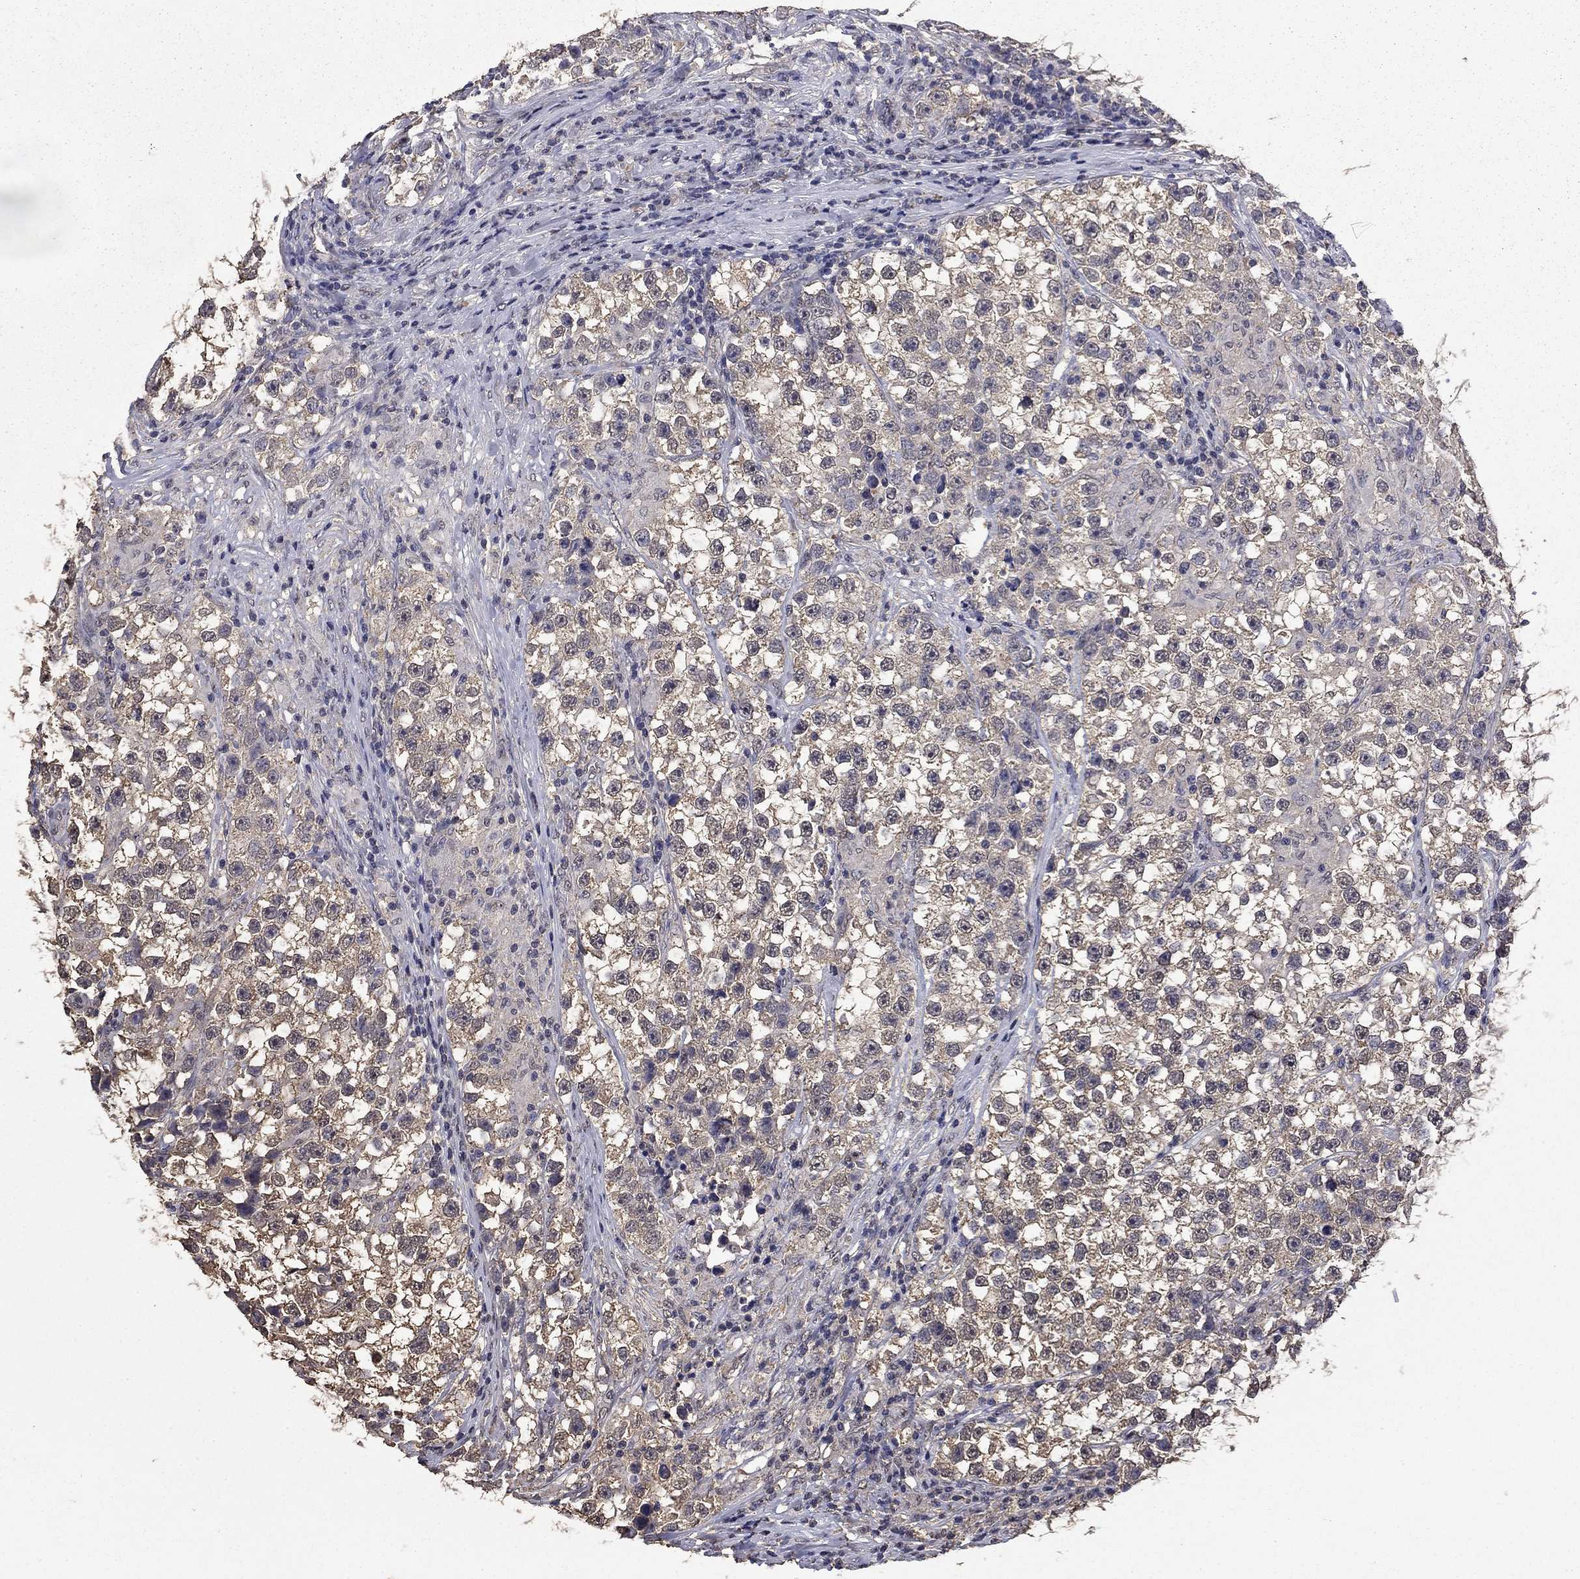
{"staining": {"intensity": "negative", "quantity": "none", "location": "none"}, "tissue": "testis cancer", "cell_type": "Tumor cells", "image_type": "cancer", "snomed": [{"axis": "morphology", "description": "Seminoma, NOS"}, {"axis": "topography", "description": "Testis"}], "caption": "Tumor cells show no significant staining in testis seminoma. (DAB (3,3'-diaminobenzidine) IHC, high magnification).", "gene": "MFAP3L", "patient": {"sex": "male", "age": 46}}